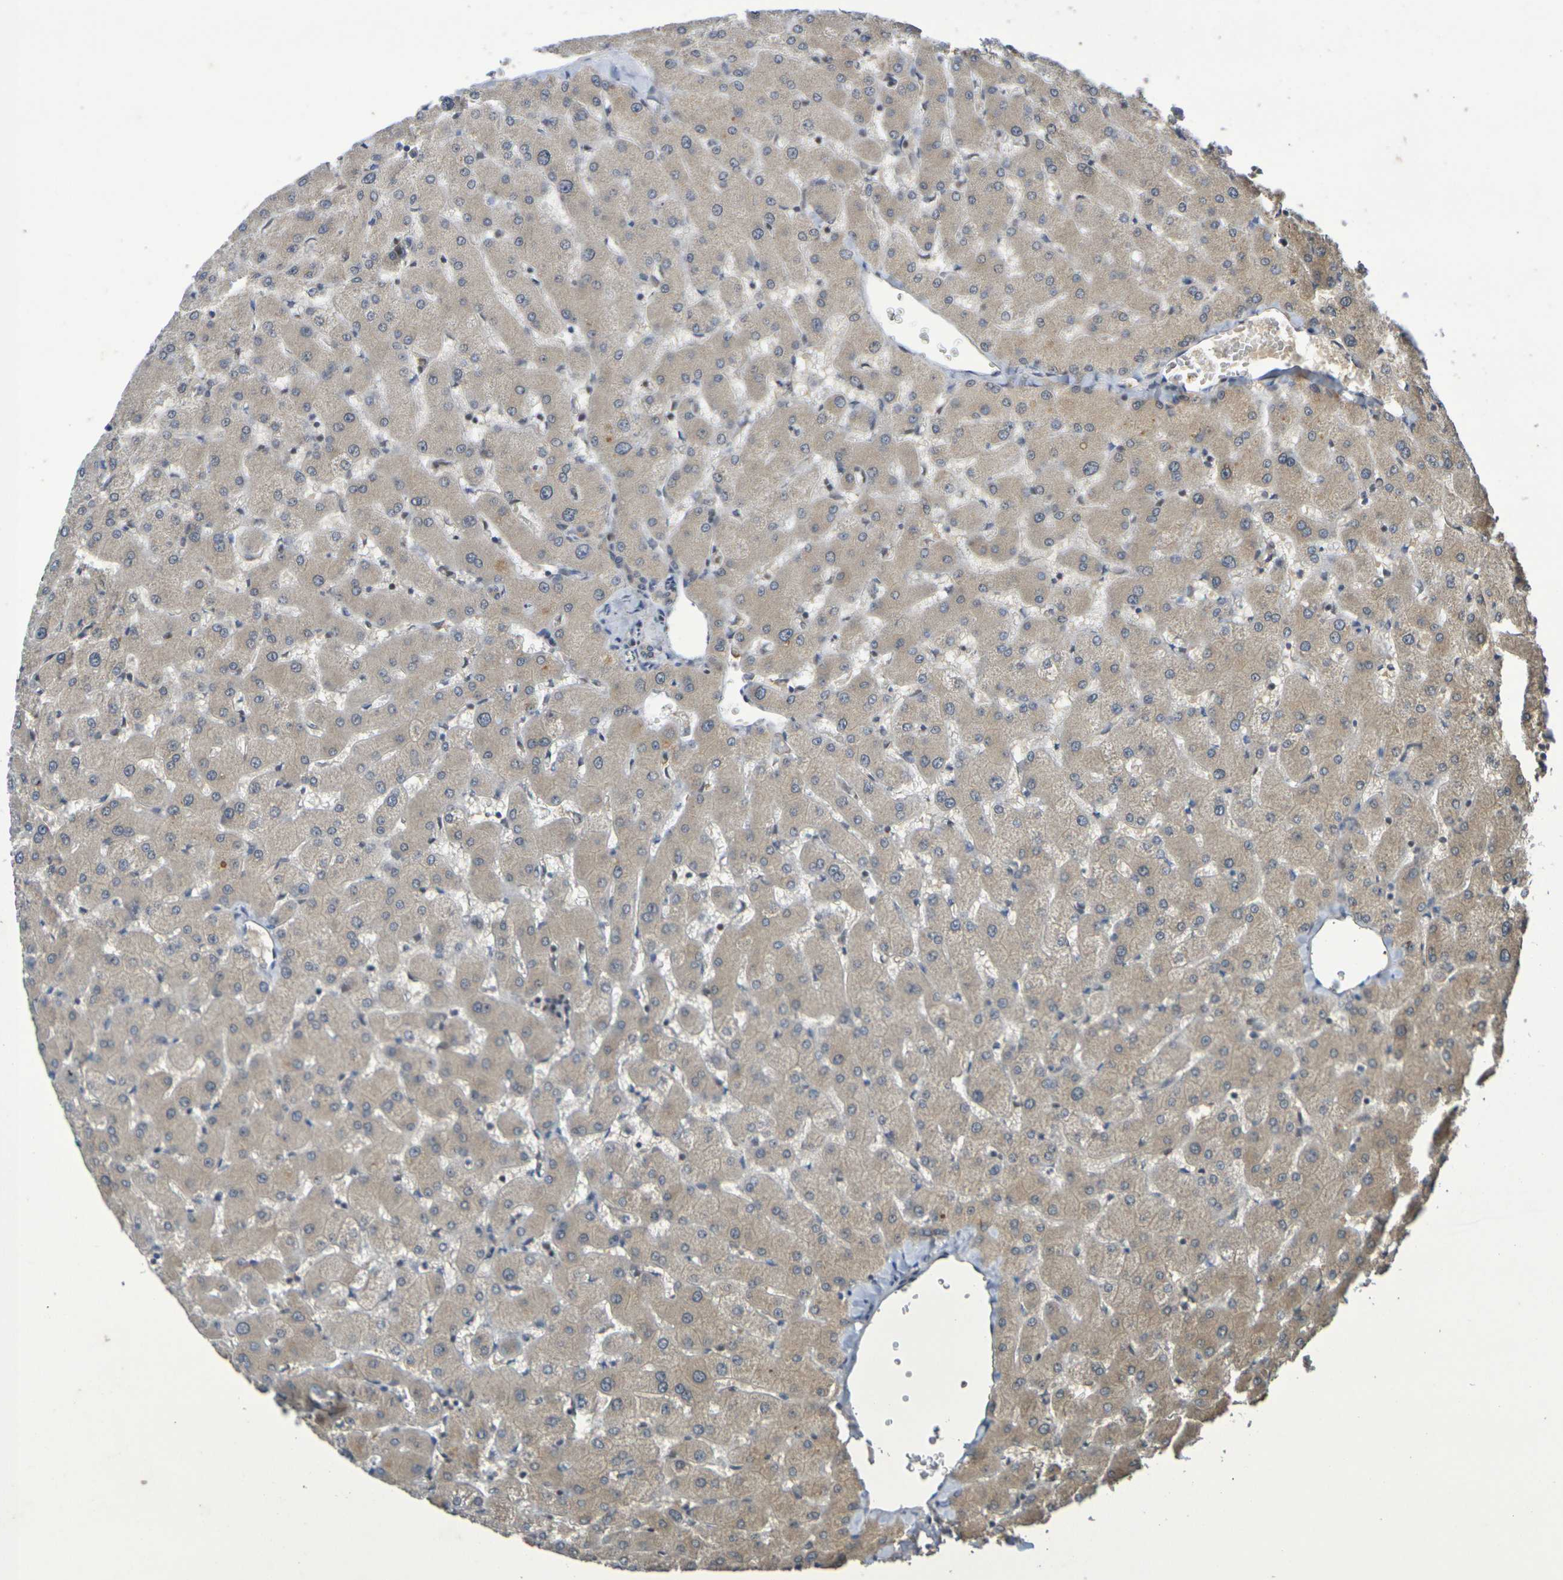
{"staining": {"intensity": "weak", "quantity": ">75%", "location": "cytoplasmic/membranous"}, "tissue": "liver", "cell_type": "Cholangiocytes", "image_type": "normal", "snomed": [{"axis": "morphology", "description": "Normal tissue, NOS"}, {"axis": "topography", "description": "Liver"}], "caption": "The histopathology image reveals immunohistochemical staining of normal liver. There is weak cytoplasmic/membranous positivity is seen in about >75% of cholangiocytes.", "gene": "TERF2", "patient": {"sex": "female", "age": 63}}